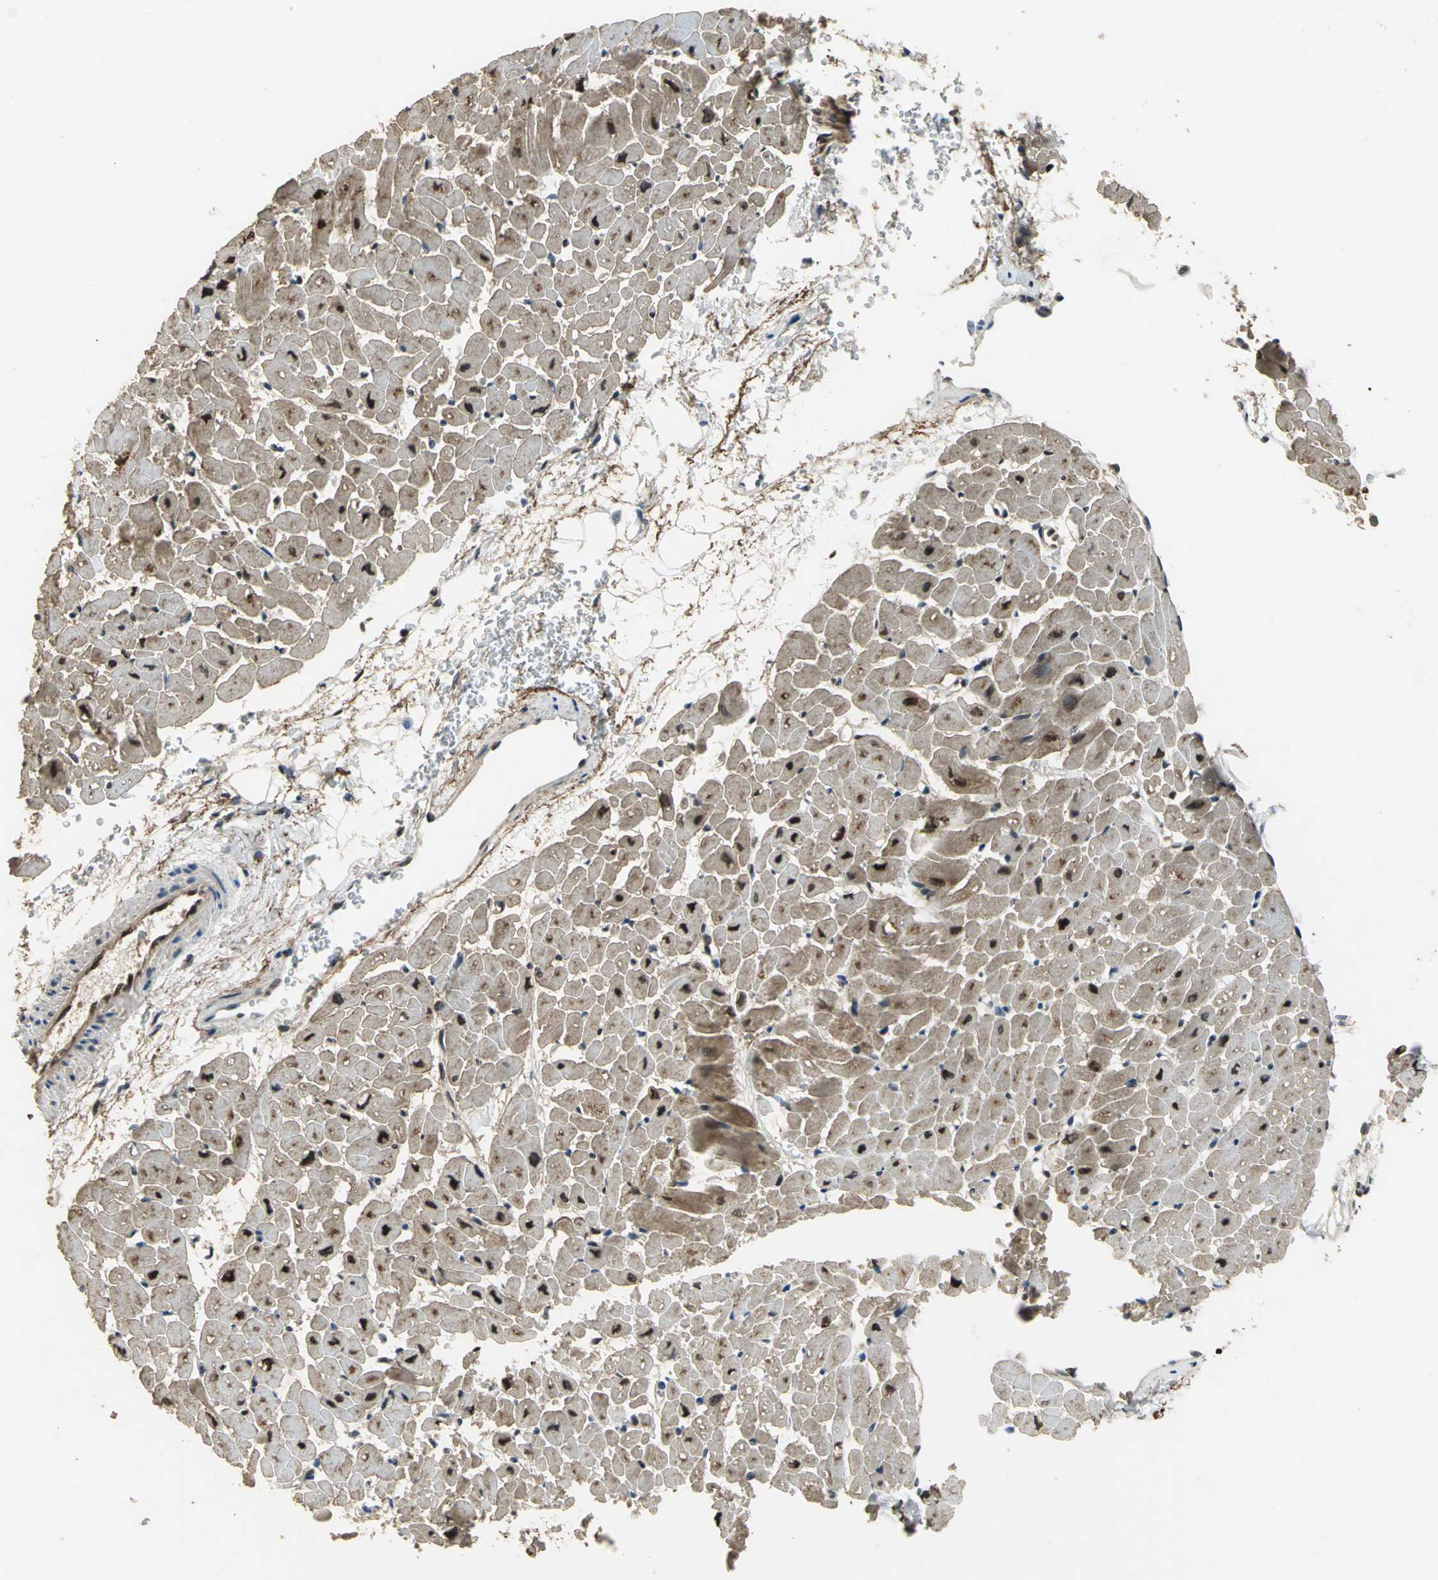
{"staining": {"intensity": "moderate", "quantity": ">75%", "location": "cytoplasmic/membranous,nuclear"}, "tissue": "heart muscle", "cell_type": "Cardiomyocytes", "image_type": "normal", "snomed": [{"axis": "morphology", "description": "Normal tissue, NOS"}, {"axis": "topography", "description": "Heart"}], "caption": "IHC of normal heart muscle shows medium levels of moderate cytoplasmic/membranous,nuclear staining in approximately >75% of cardiomyocytes. (Stains: DAB in brown, nuclei in blue, Microscopy: brightfield microscopy at high magnification).", "gene": "MIS18BP1", "patient": {"sex": "male", "age": 45}}